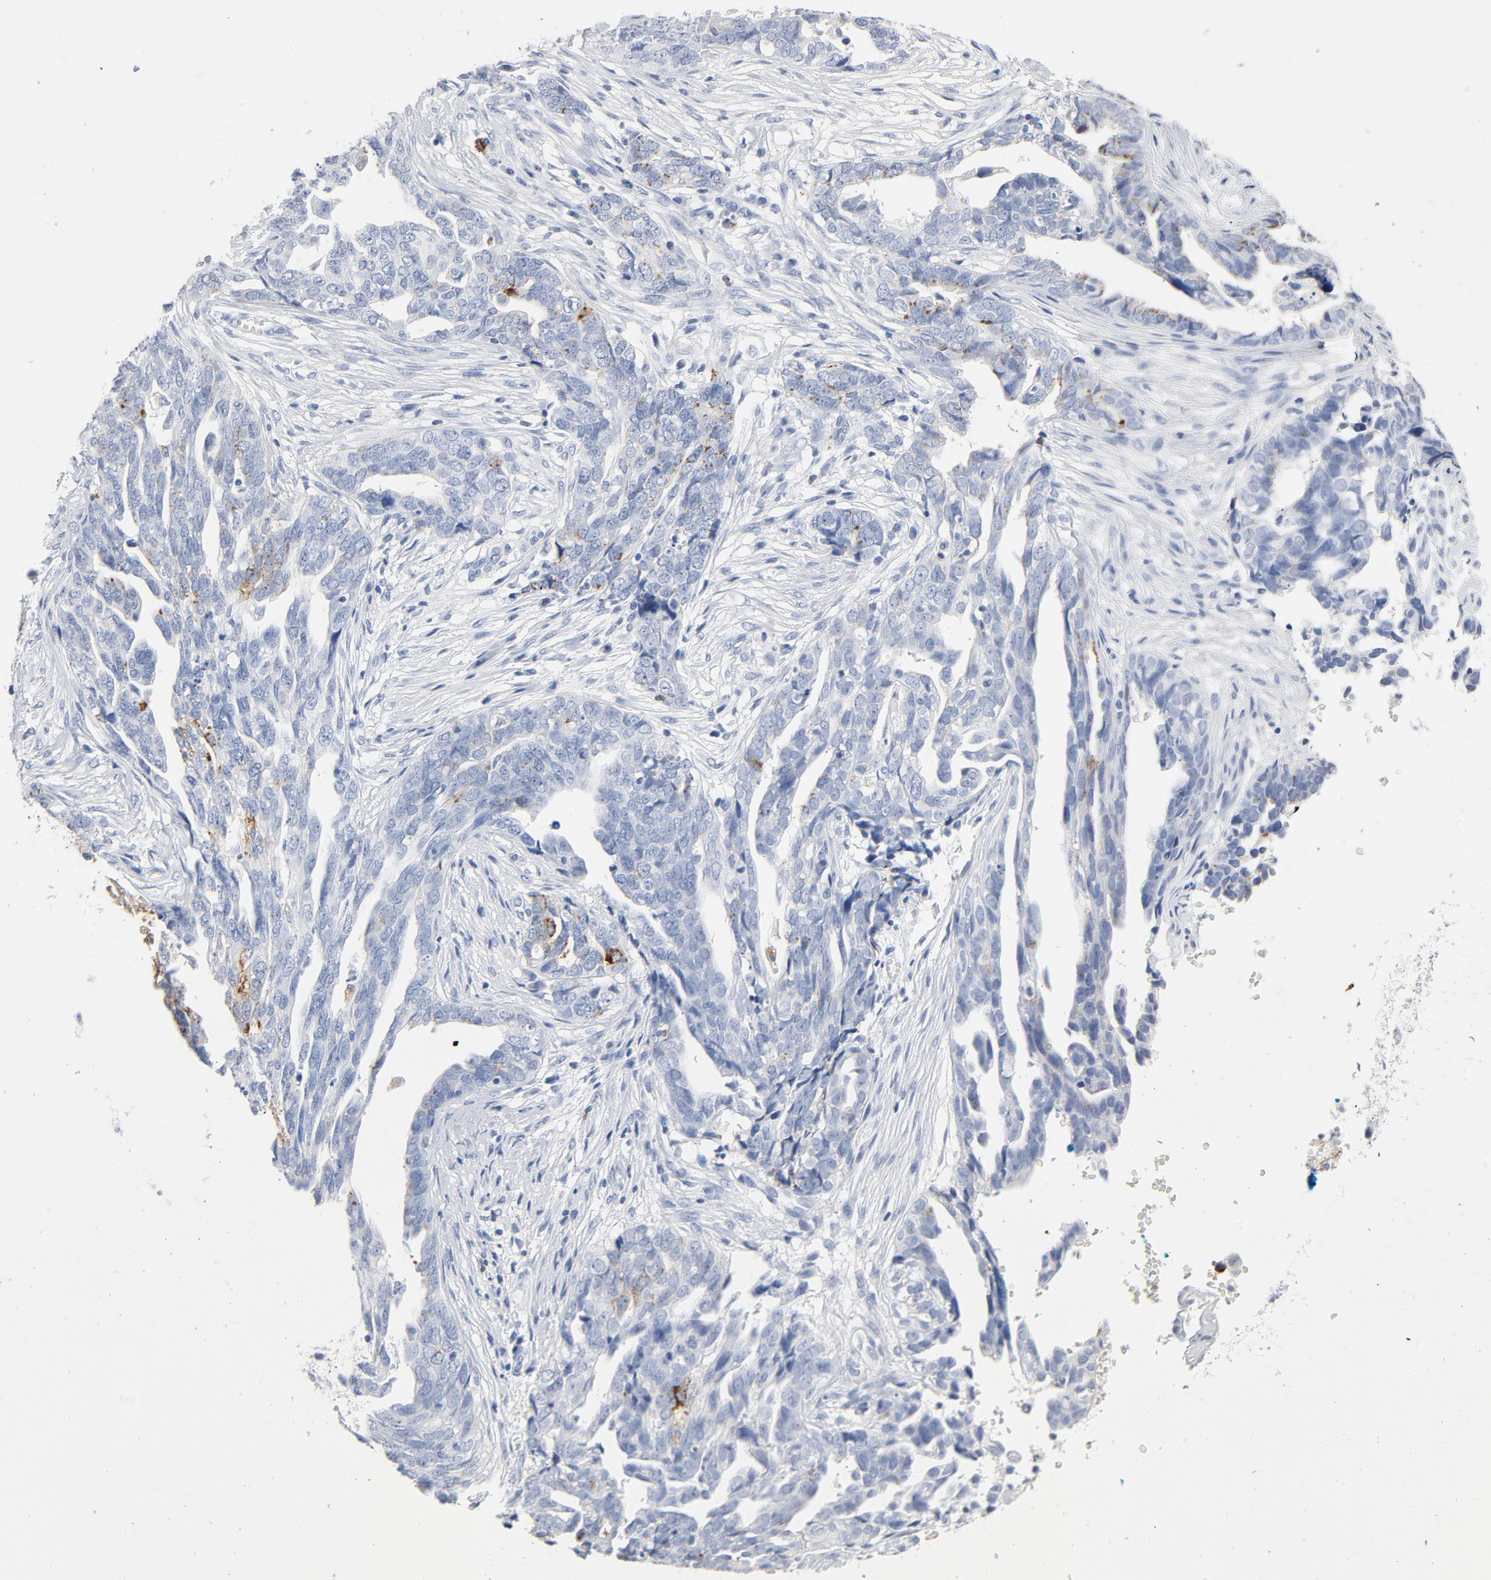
{"staining": {"intensity": "moderate", "quantity": "<25%", "location": "cytoplasmic/membranous"}, "tissue": "ovarian cancer", "cell_type": "Tumor cells", "image_type": "cancer", "snomed": [{"axis": "morphology", "description": "Normal tissue, NOS"}, {"axis": "morphology", "description": "Cystadenocarcinoma, serous, NOS"}, {"axis": "topography", "description": "Fallopian tube"}, {"axis": "topography", "description": "Ovary"}], "caption": "A high-resolution histopathology image shows immunohistochemistry (IHC) staining of serous cystadenocarcinoma (ovarian), which reveals moderate cytoplasmic/membranous staining in about <25% of tumor cells.", "gene": "PTPRB", "patient": {"sex": "female", "age": 56}}